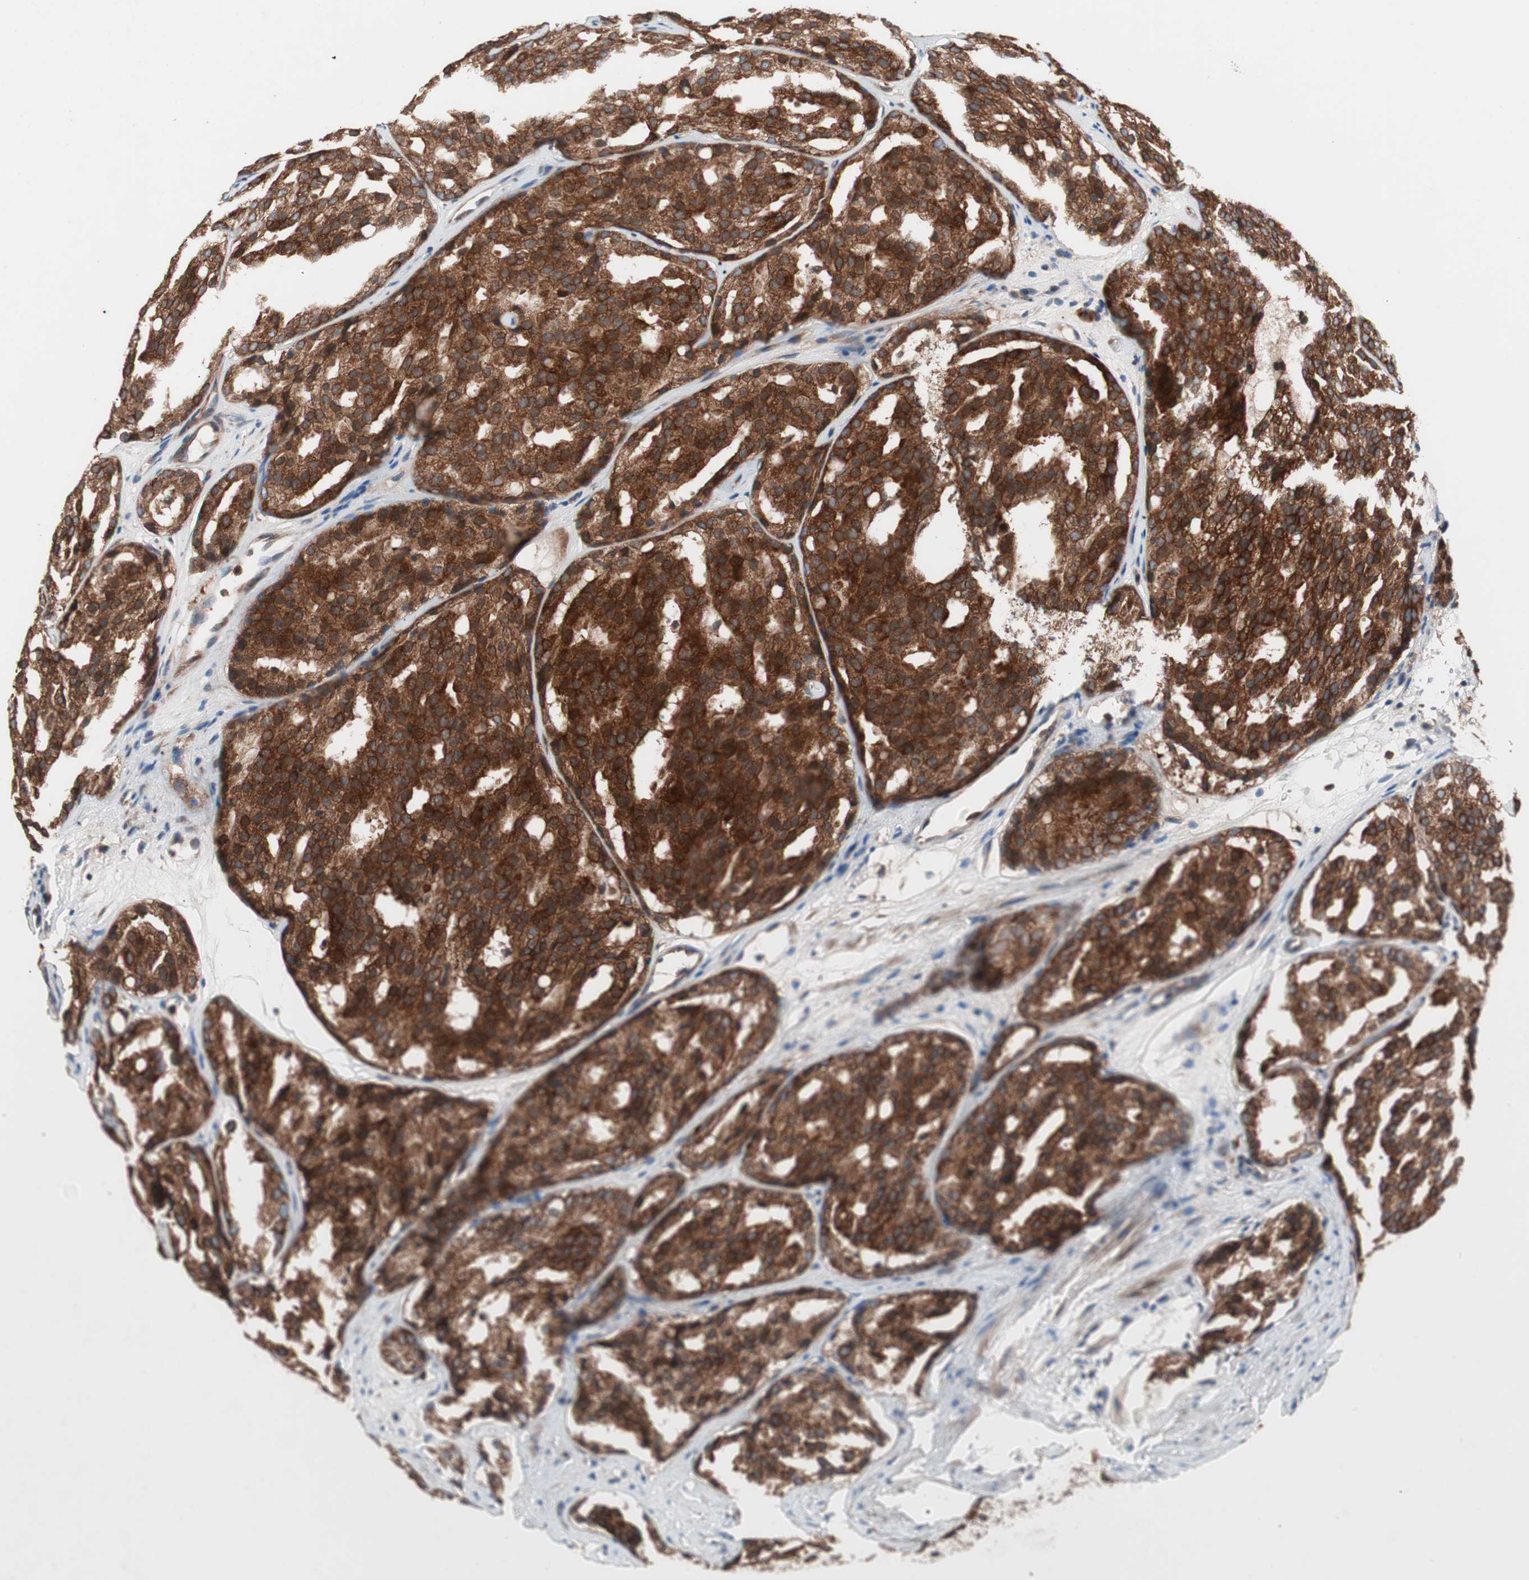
{"staining": {"intensity": "strong", "quantity": ">75%", "location": "cytoplasmic/membranous"}, "tissue": "prostate cancer", "cell_type": "Tumor cells", "image_type": "cancer", "snomed": [{"axis": "morphology", "description": "Adenocarcinoma, High grade"}, {"axis": "topography", "description": "Prostate"}], "caption": "High-grade adenocarcinoma (prostate) stained with a protein marker reveals strong staining in tumor cells.", "gene": "FAAH", "patient": {"sex": "male", "age": 64}}